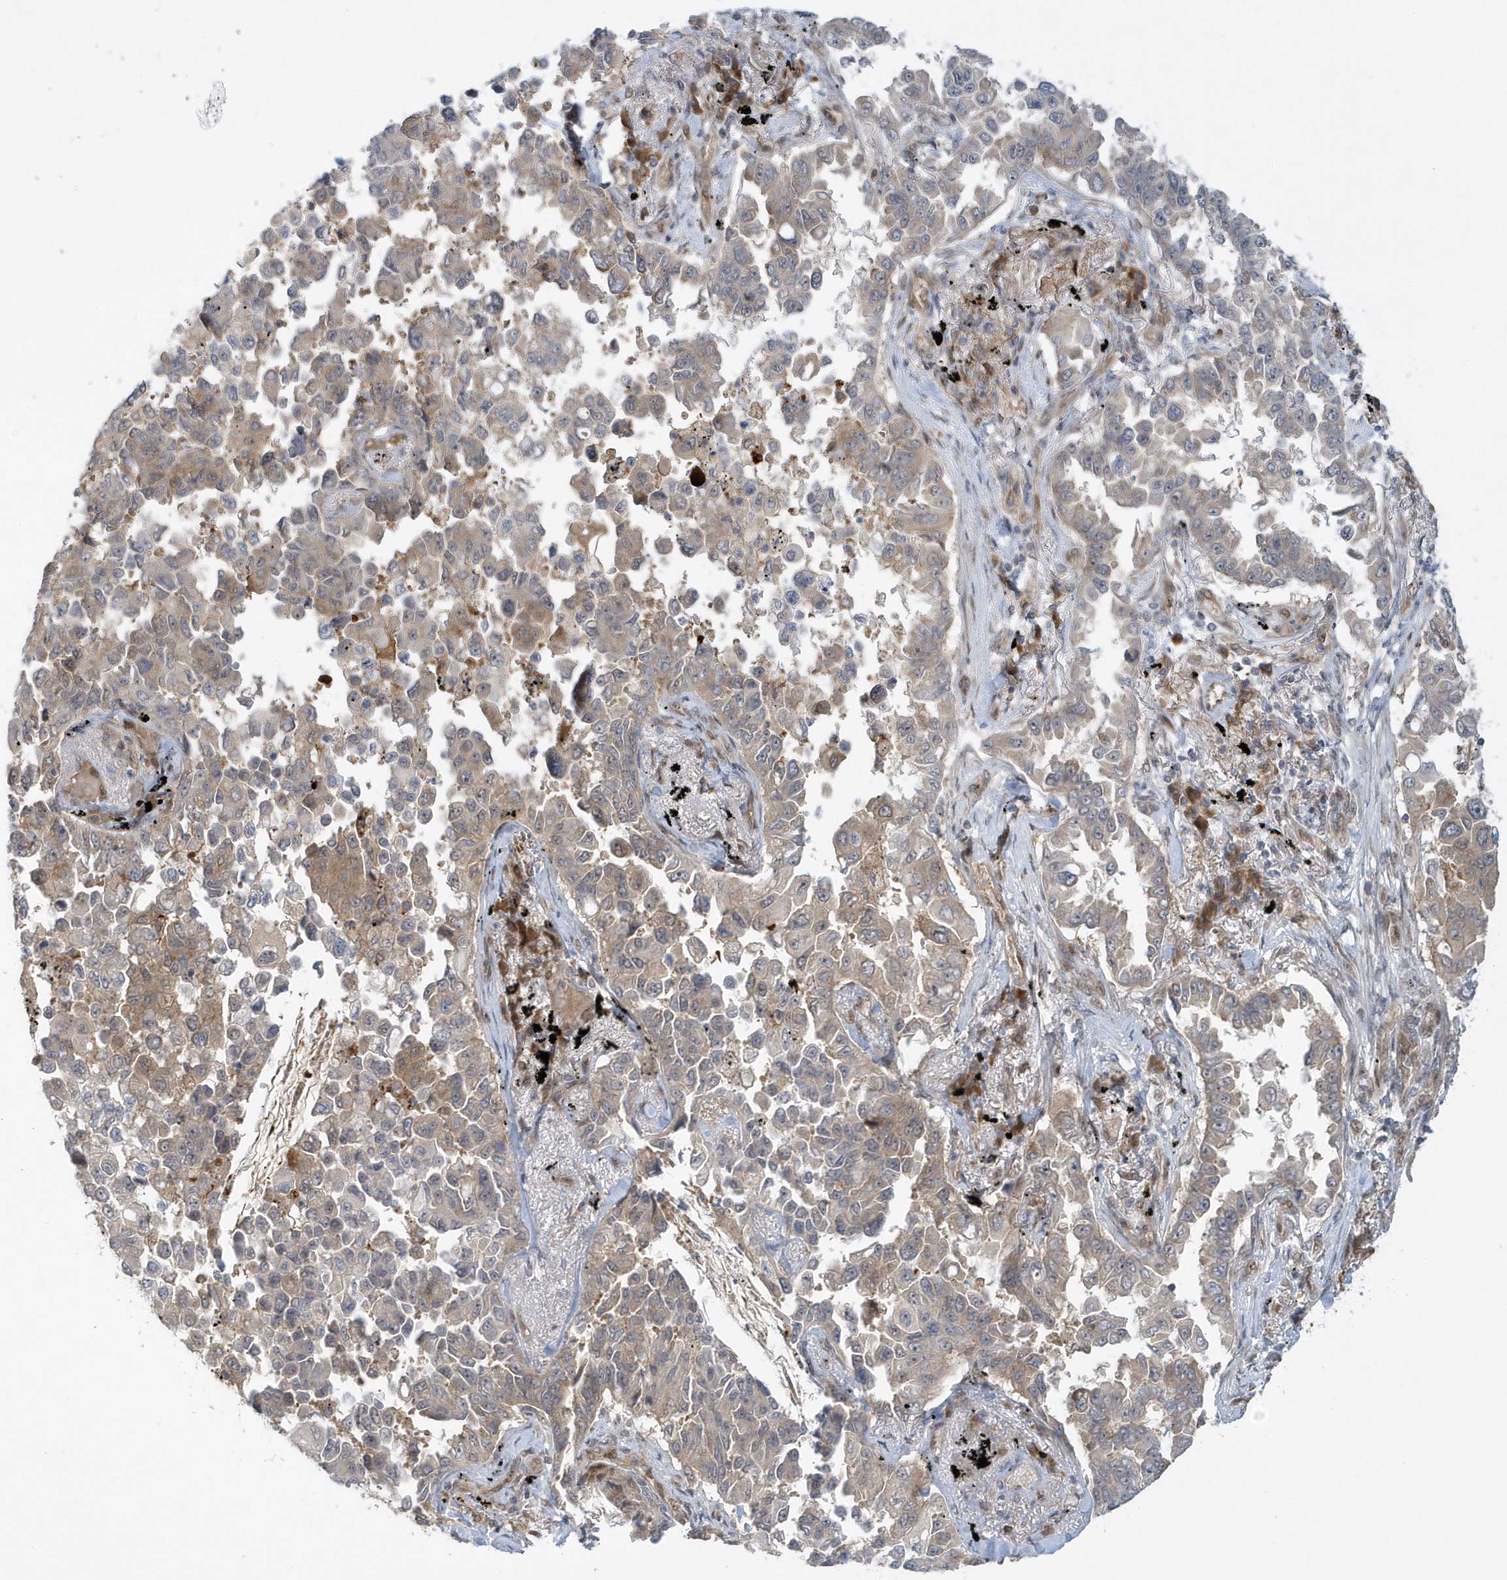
{"staining": {"intensity": "weak", "quantity": ">75%", "location": "cytoplasmic/membranous"}, "tissue": "lung cancer", "cell_type": "Tumor cells", "image_type": "cancer", "snomed": [{"axis": "morphology", "description": "Adenocarcinoma, NOS"}, {"axis": "topography", "description": "Lung"}], "caption": "Tumor cells demonstrate low levels of weak cytoplasmic/membranous staining in approximately >75% of cells in adenocarcinoma (lung).", "gene": "ATG4A", "patient": {"sex": "female", "age": 67}}